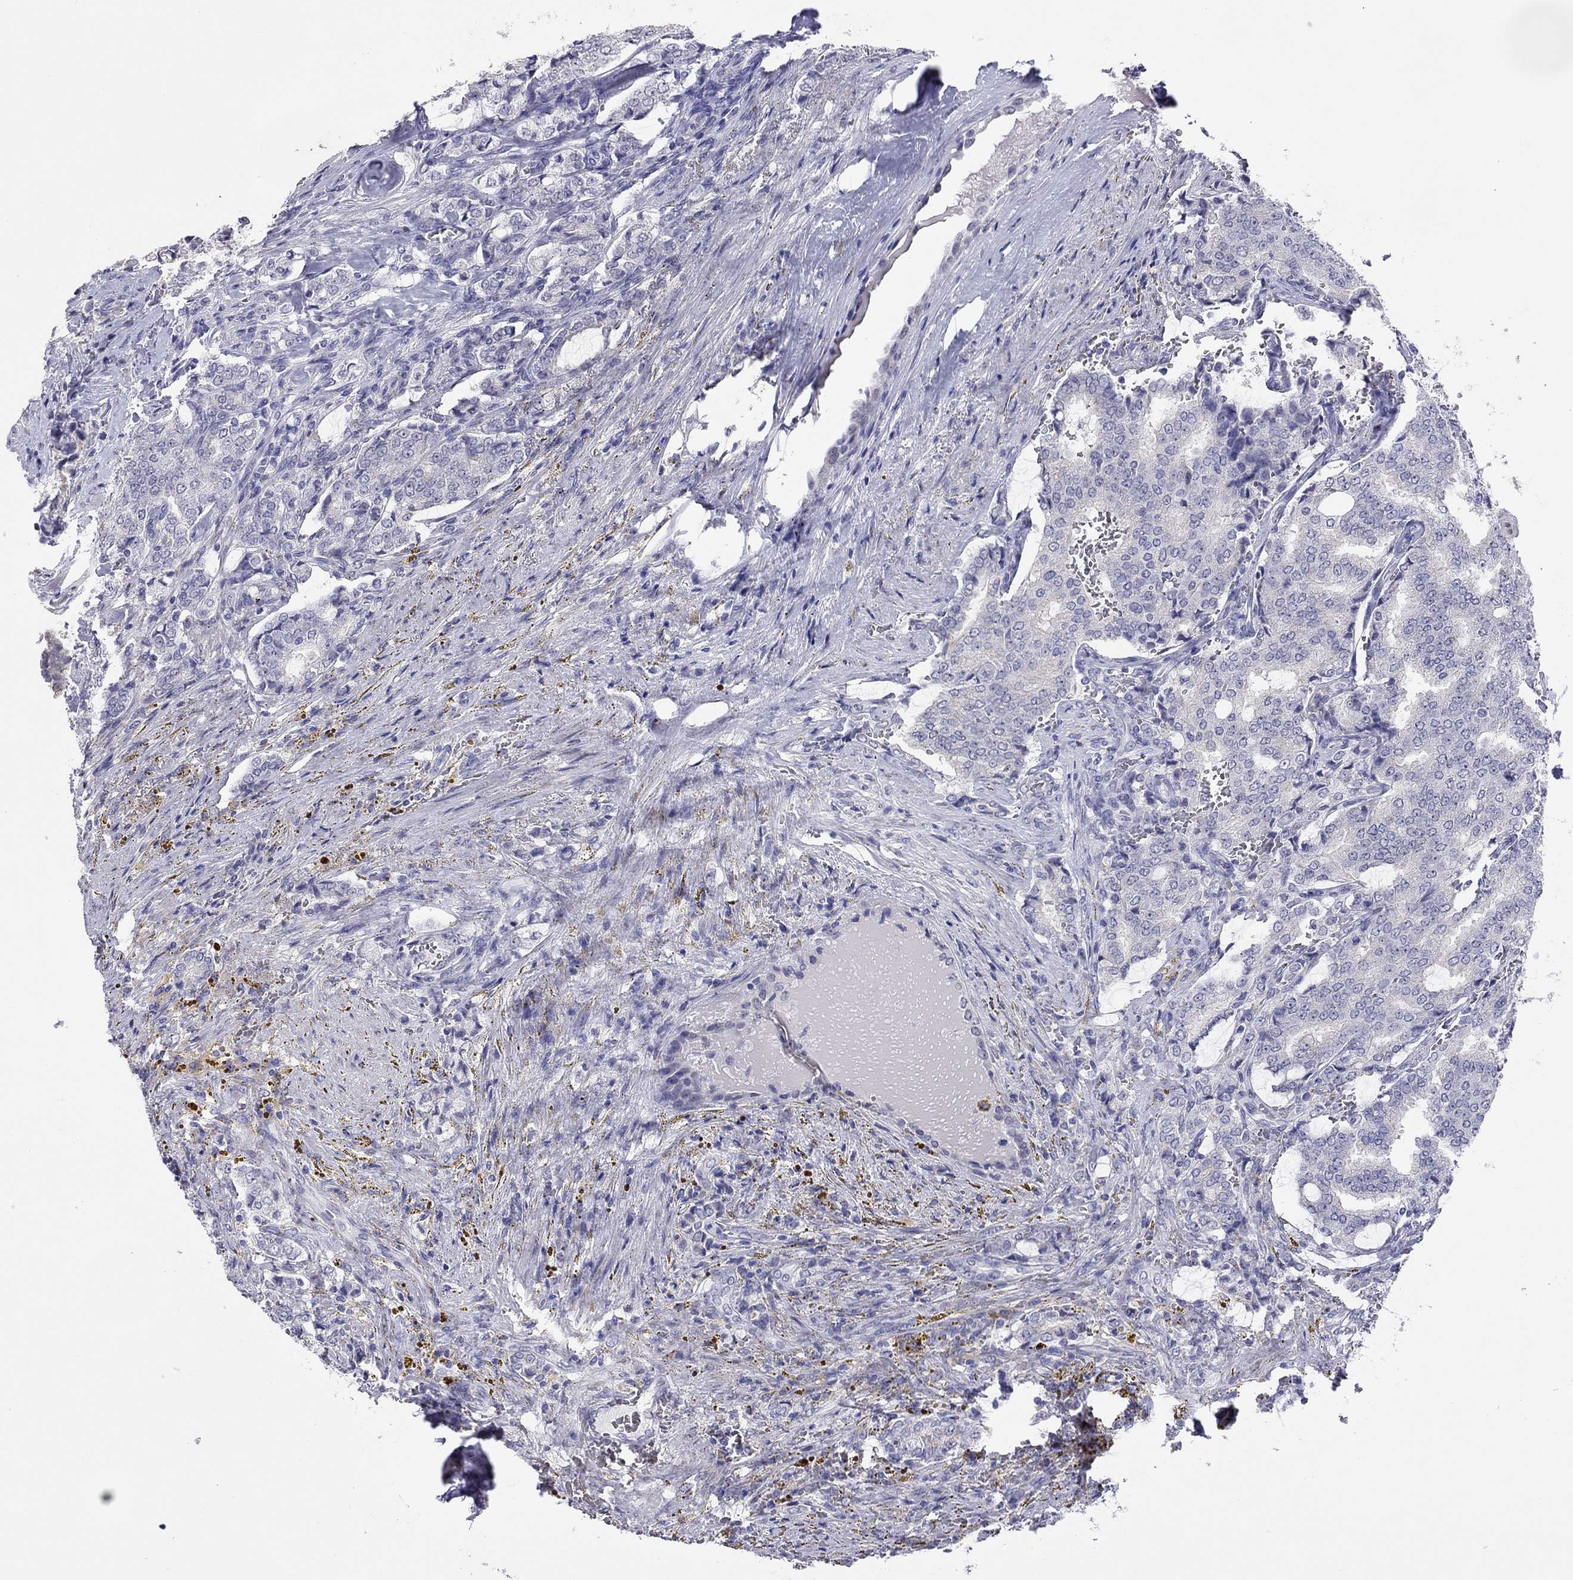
{"staining": {"intensity": "negative", "quantity": "none", "location": "none"}, "tissue": "prostate cancer", "cell_type": "Tumor cells", "image_type": "cancer", "snomed": [{"axis": "morphology", "description": "Adenocarcinoma, NOS"}, {"axis": "topography", "description": "Prostate"}], "caption": "IHC of prostate cancer (adenocarcinoma) exhibits no expression in tumor cells. (DAB immunohistochemistry with hematoxylin counter stain).", "gene": "ARMC12", "patient": {"sex": "male", "age": 65}}